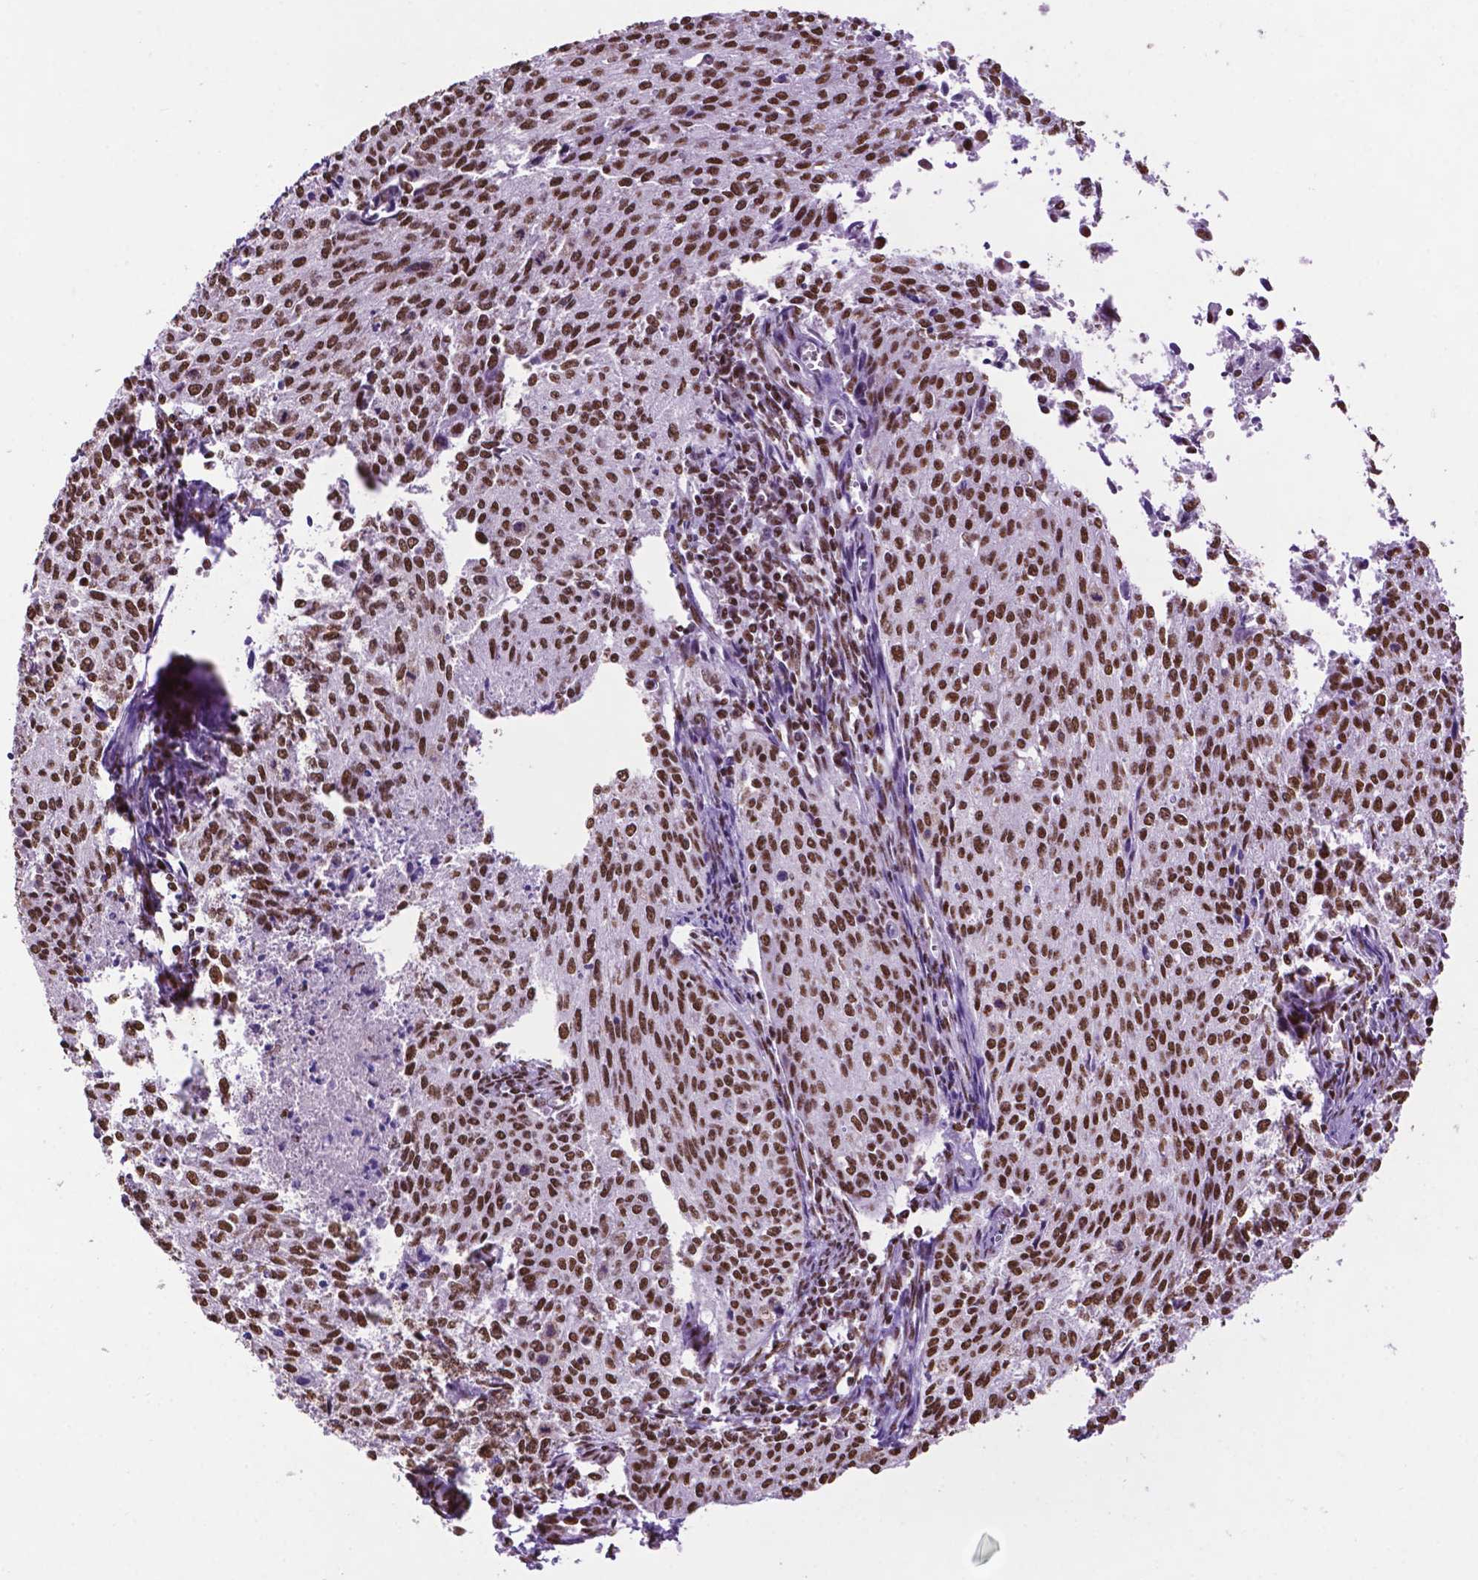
{"staining": {"intensity": "strong", "quantity": ">75%", "location": "nuclear"}, "tissue": "cervical cancer", "cell_type": "Tumor cells", "image_type": "cancer", "snomed": [{"axis": "morphology", "description": "Squamous cell carcinoma, NOS"}, {"axis": "topography", "description": "Cervix"}], "caption": "This micrograph shows IHC staining of human cervical cancer, with high strong nuclear staining in about >75% of tumor cells.", "gene": "CCAR2", "patient": {"sex": "female", "age": 38}}